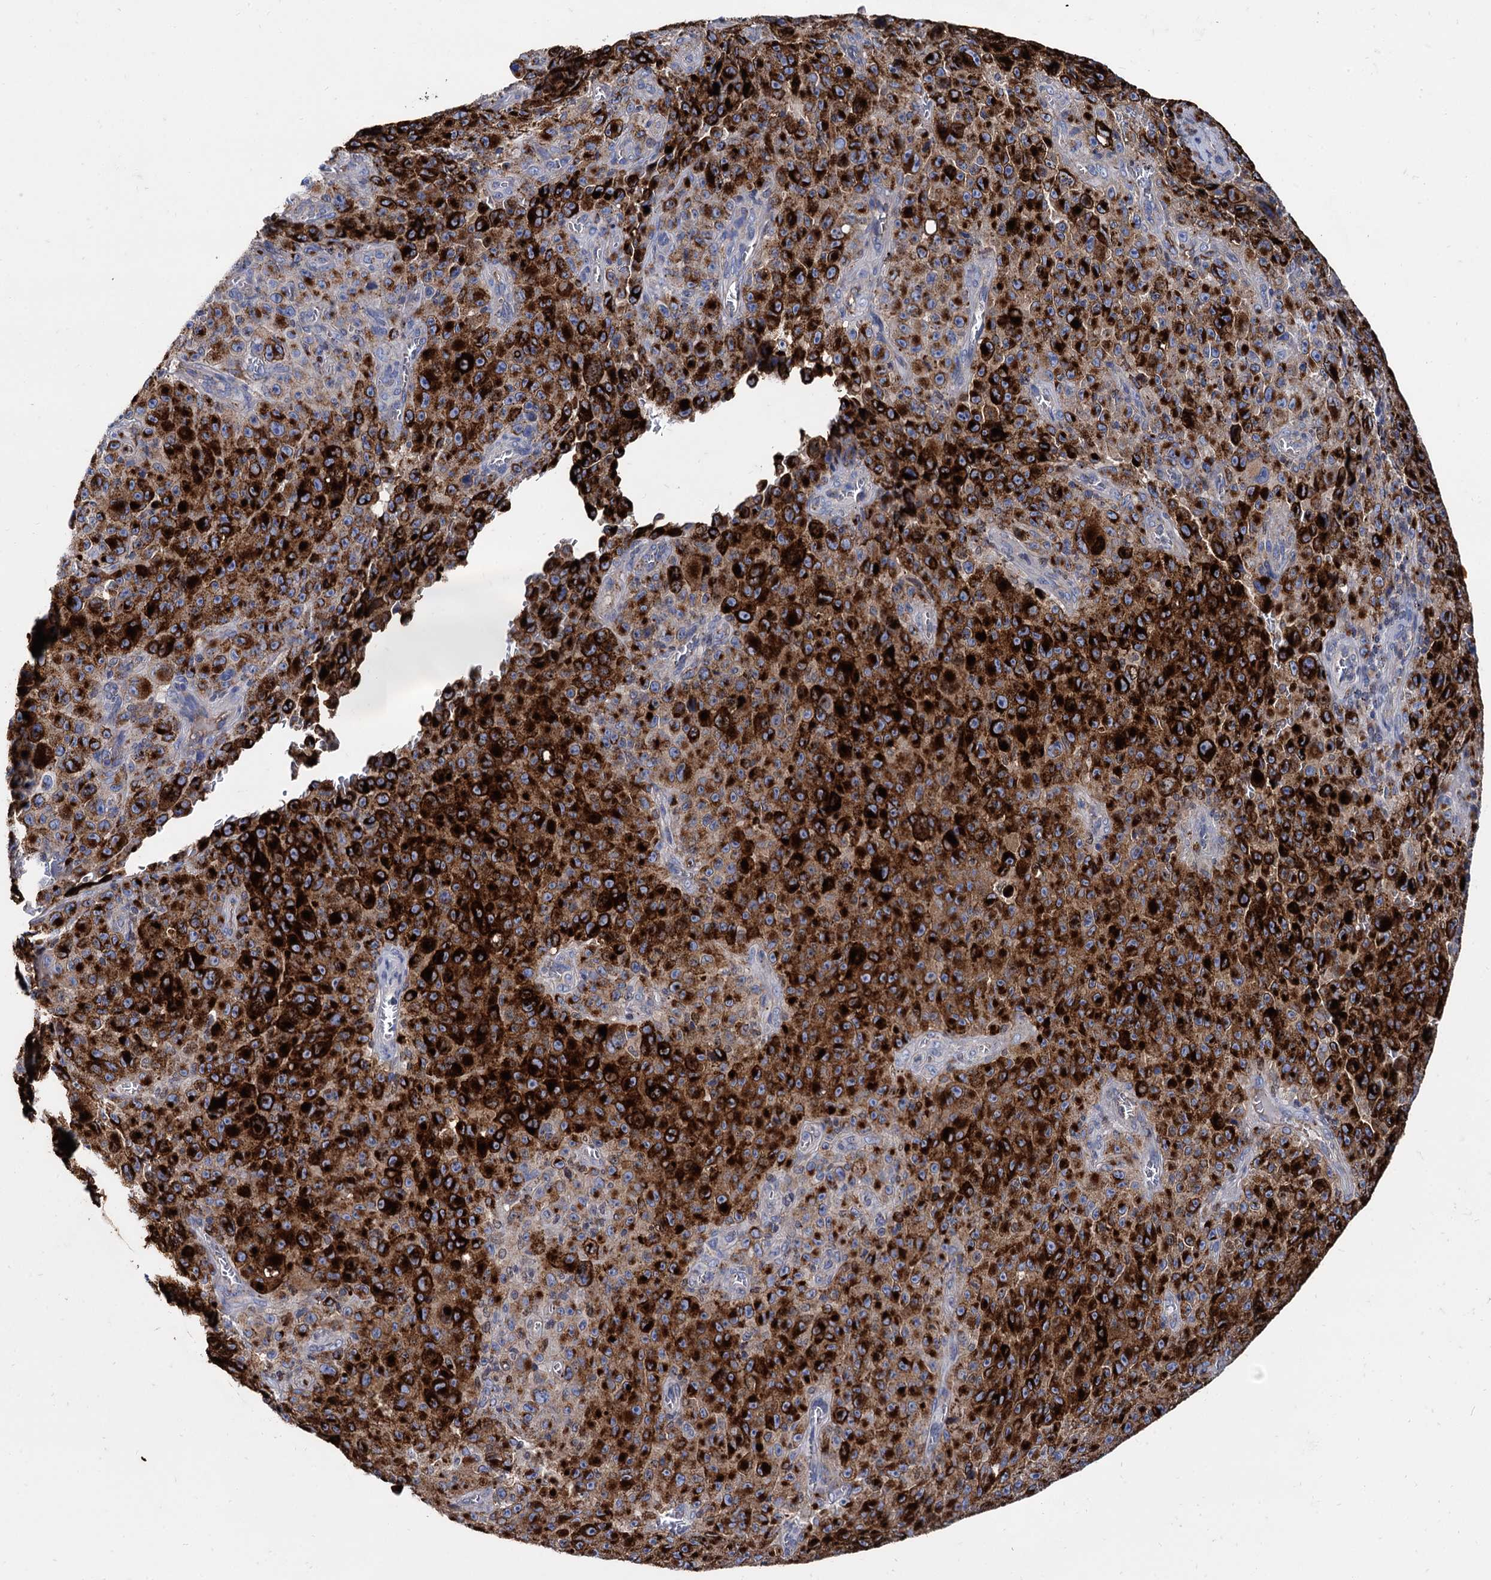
{"staining": {"intensity": "strong", "quantity": ">75%", "location": "cytoplasmic/membranous"}, "tissue": "melanoma", "cell_type": "Tumor cells", "image_type": "cancer", "snomed": [{"axis": "morphology", "description": "Malignant melanoma, NOS"}, {"axis": "topography", "description": "Skin"}], "caption": "DAB immunohistochemical staining of human melanoma displays strong cytoplasmic/membranous protein staining in approximately >75% of tumor cells. (DAB (3,3'-diaminobenzidine) IHC with brightfield microscopy, high magnification).", "gene": "APOD", "patient": {"sex": "female", "age": 82}}